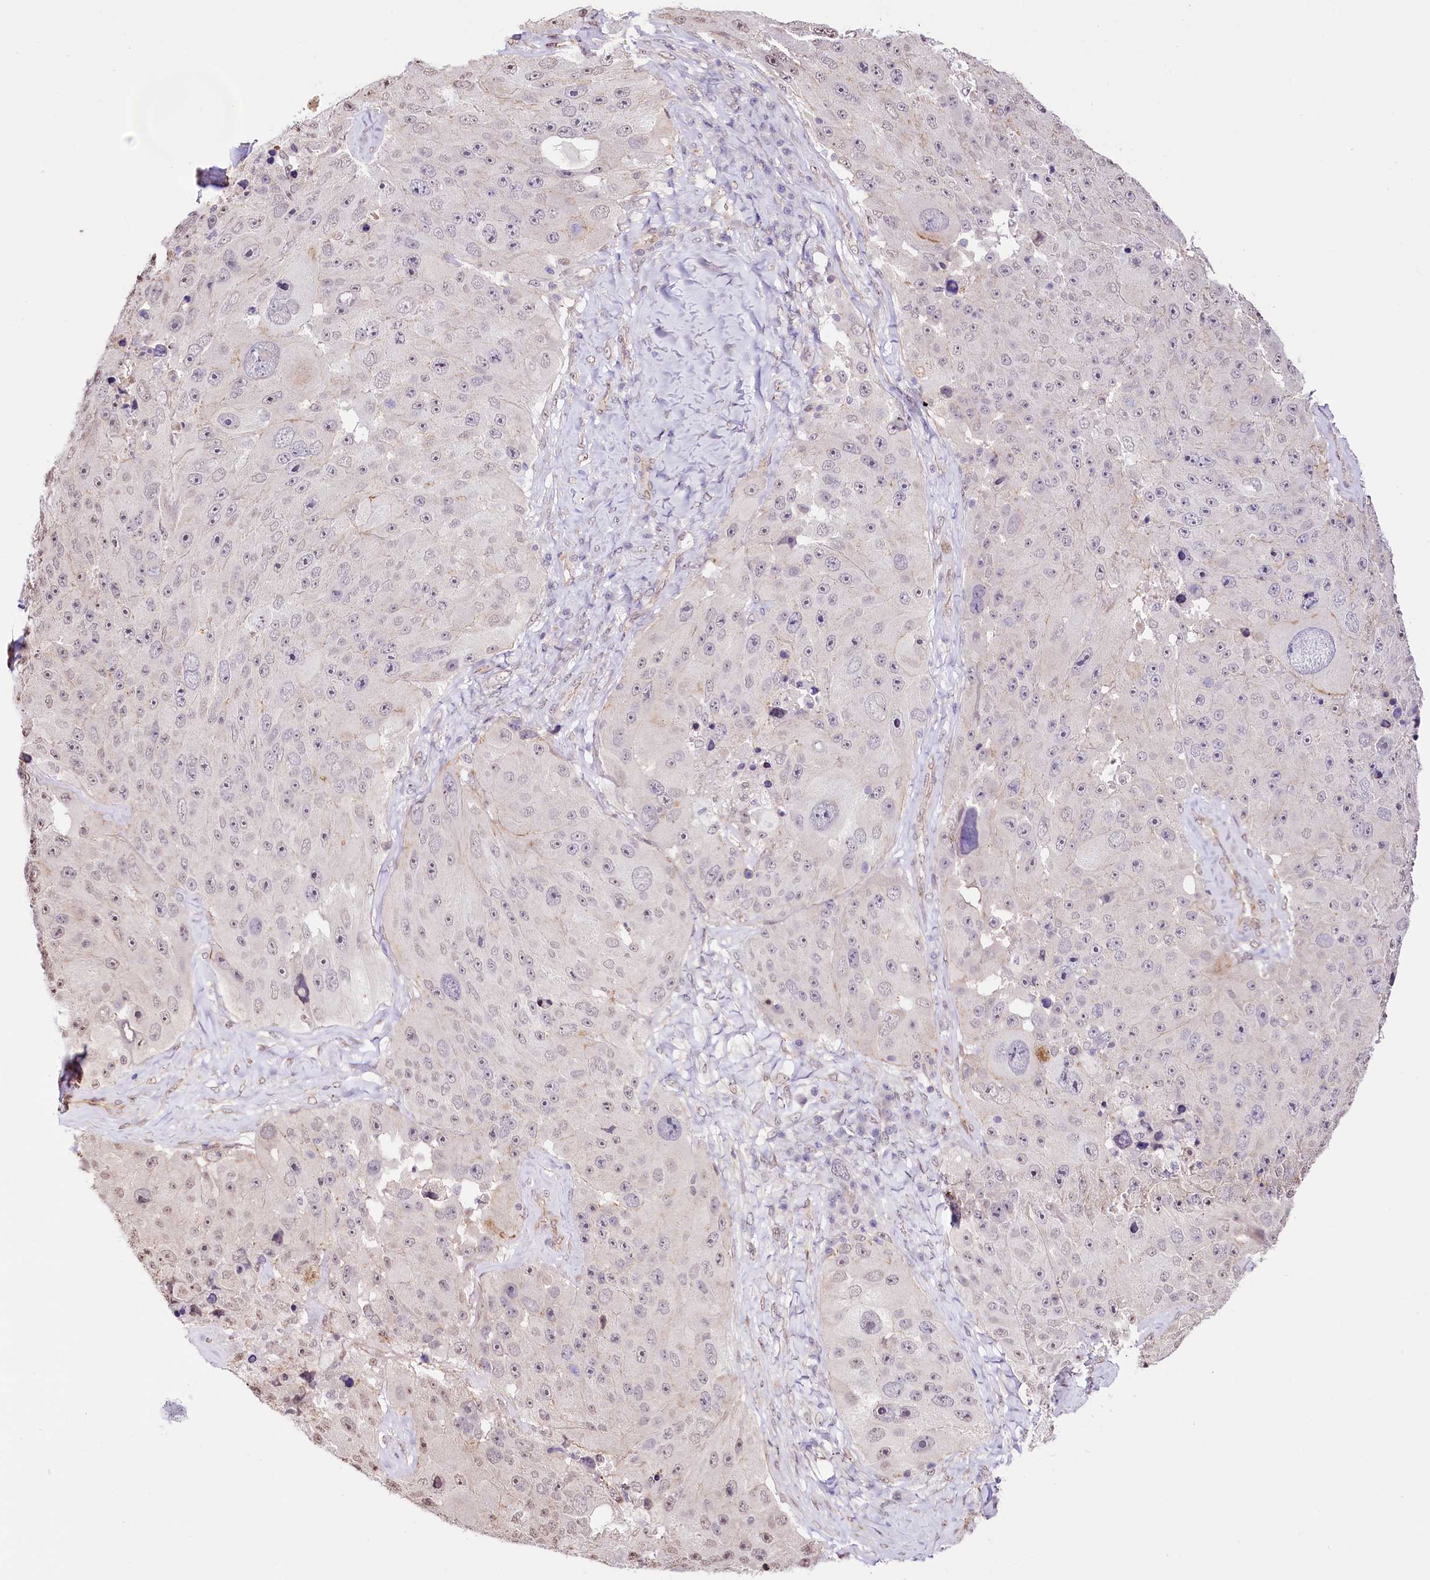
{"staining": {"intensity": "negative", "quantity": "none", "location": "none"}, "tissue": "melanoma", "cell_type": "Tumor cells", "image_type": "cancer", "snomed": [{"axis": "morphology", "description": "Malignant melanoma, Metastatic site"}, {"axis": "topography", "description": "Lymph node"}], "caption": "Immunohistochemistry photomicrograph of human malignant melanoma (metastatic site) stained for a protein (brown), which demonstrates no positivity in tumor cells.", "gene": "ST7", "patient": {"sex": "male", "age": 62}}